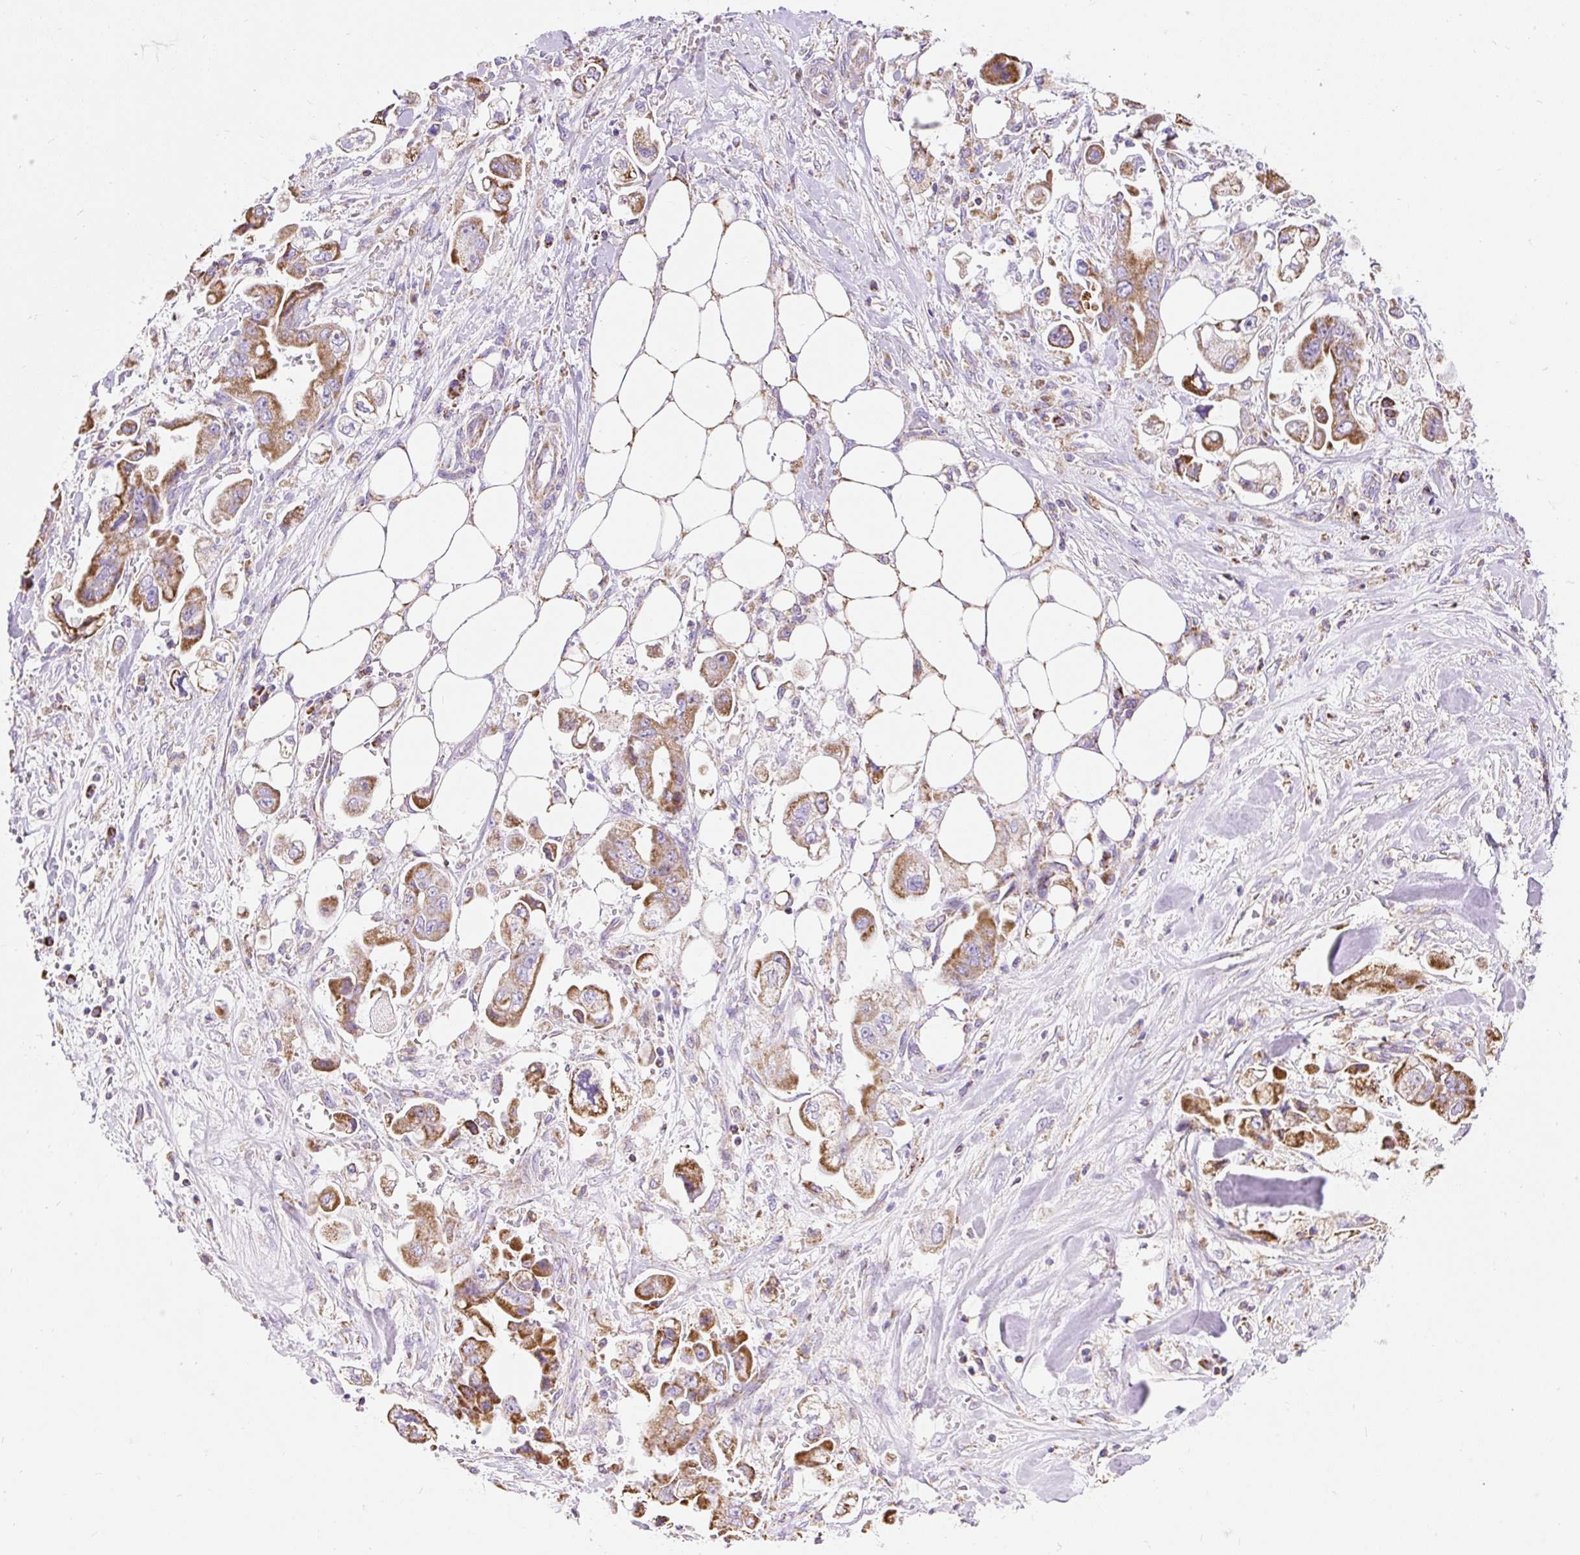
{"staining": {"intensity": "moderate", "quantity": ">75%", "location": "cytoplasmic/membranous"}, "tissue": "stomach cancer", "cell_type": "Tumor cells", "image_type": "cancer", "snomed": [{"axis": "morphology", "description": "Adenocarcinoma, NOS"}, {"axis": "topography", "description": "Stomach"}], "caption": "Approximately >75% of tumor cells in stomach adenocarcinoma show moderate cytoplasmic/membranous protein positivity as visualized by brown immunohistochemical staining.", "gene": "DAAM2", "patient": {"sex": "male", "age": 62}}